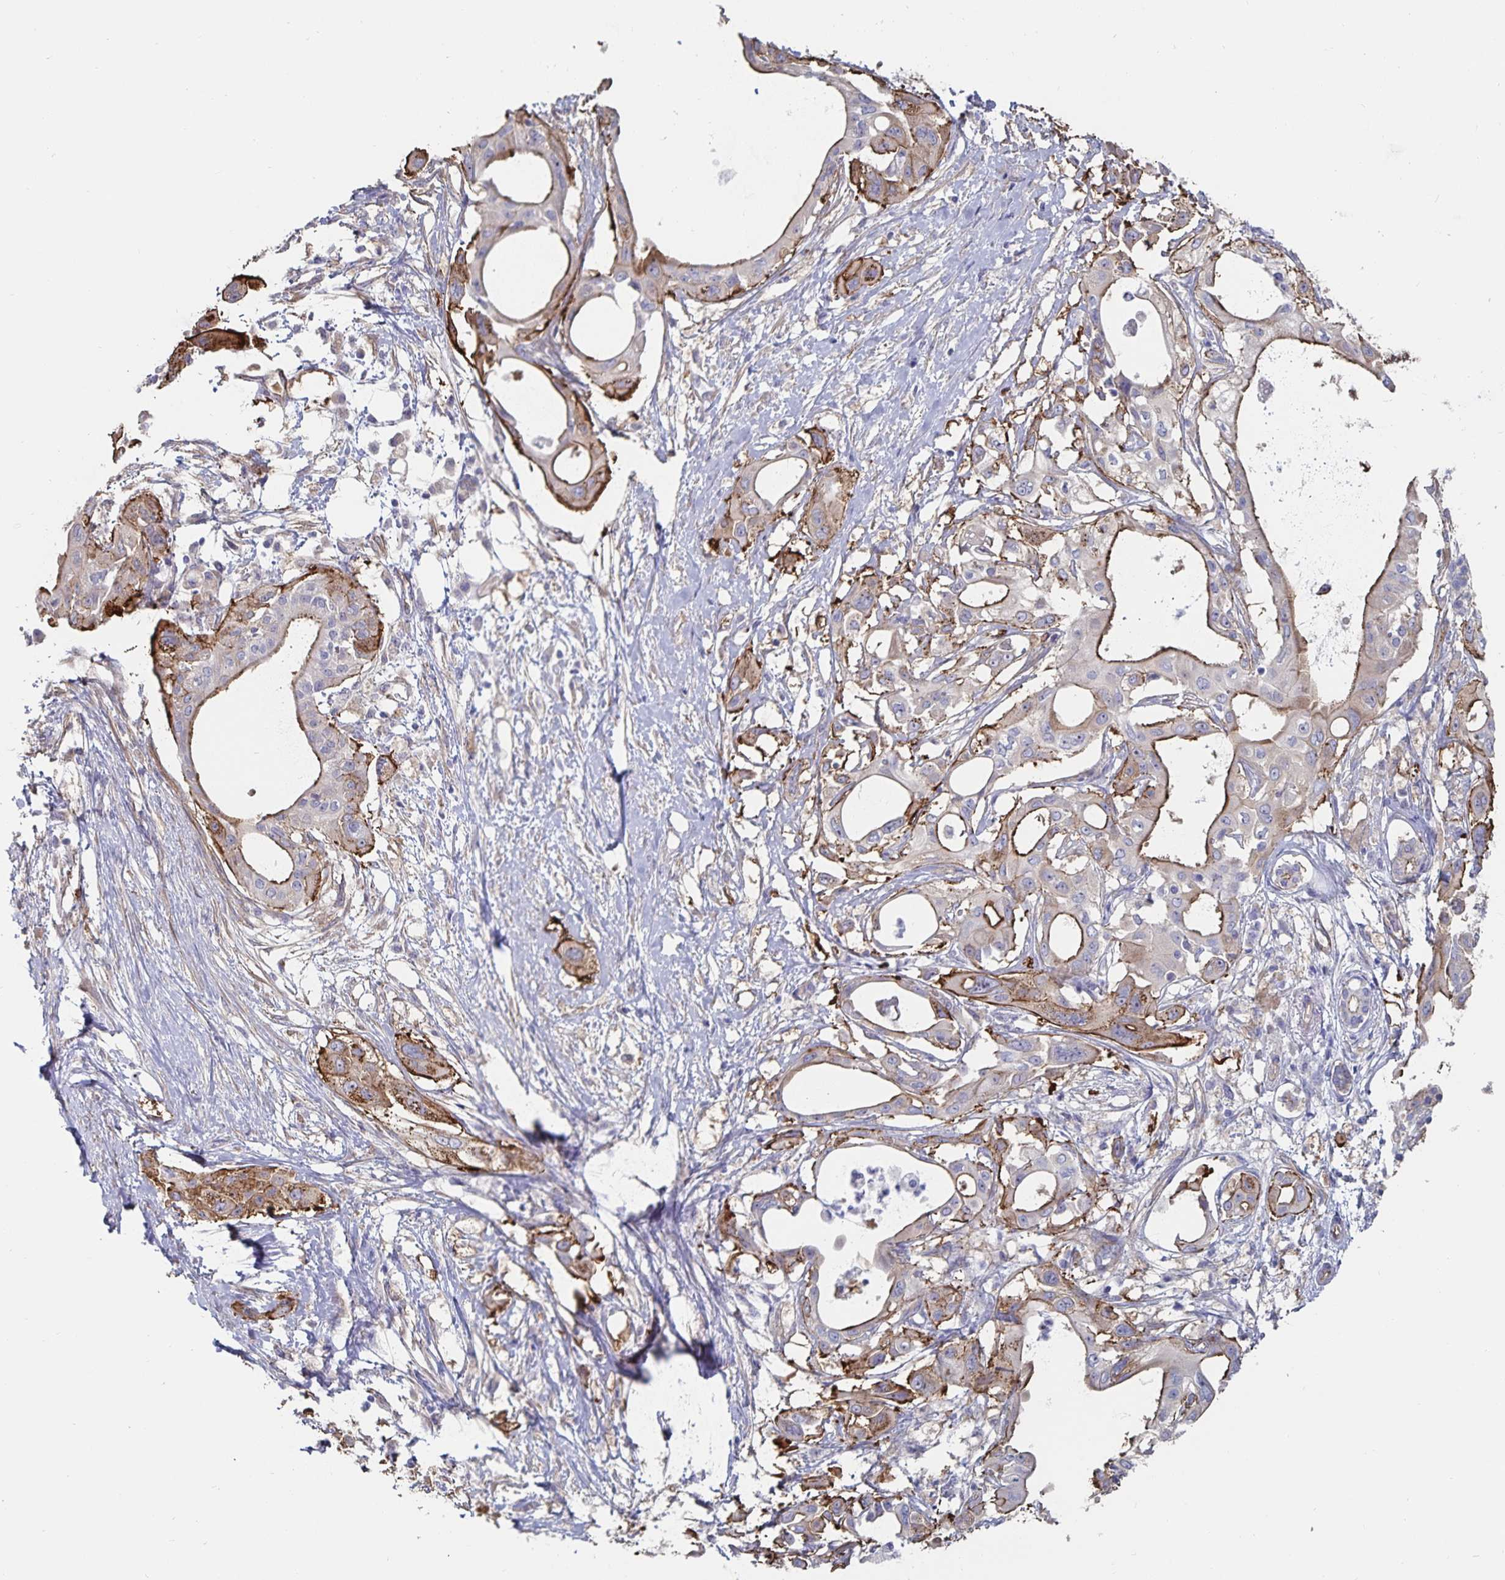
{"staining": {"intensity": "moderate", "quantity": "25%-75%", "location": "cytoplasmic/membranous"}, "tissue": "pancreatic cancer", "cell_type": "Tumor cells", "image_type": "cancer", "snomed": [{"axis": "morphology", "description": "Adenocarcinoma, NOS"}, {"axis": "topography", "description": "Pancreas"}], "caption": "Immunohistochemical staining of pancreatic cancer (adenocarcinoma) reveals medium levels of moderate cytoplasmic/membranous staining in approximately 25%-75% of tumor cells.", "gene": "SSTR1", "patient": {"sex": "female", "age": 68}}